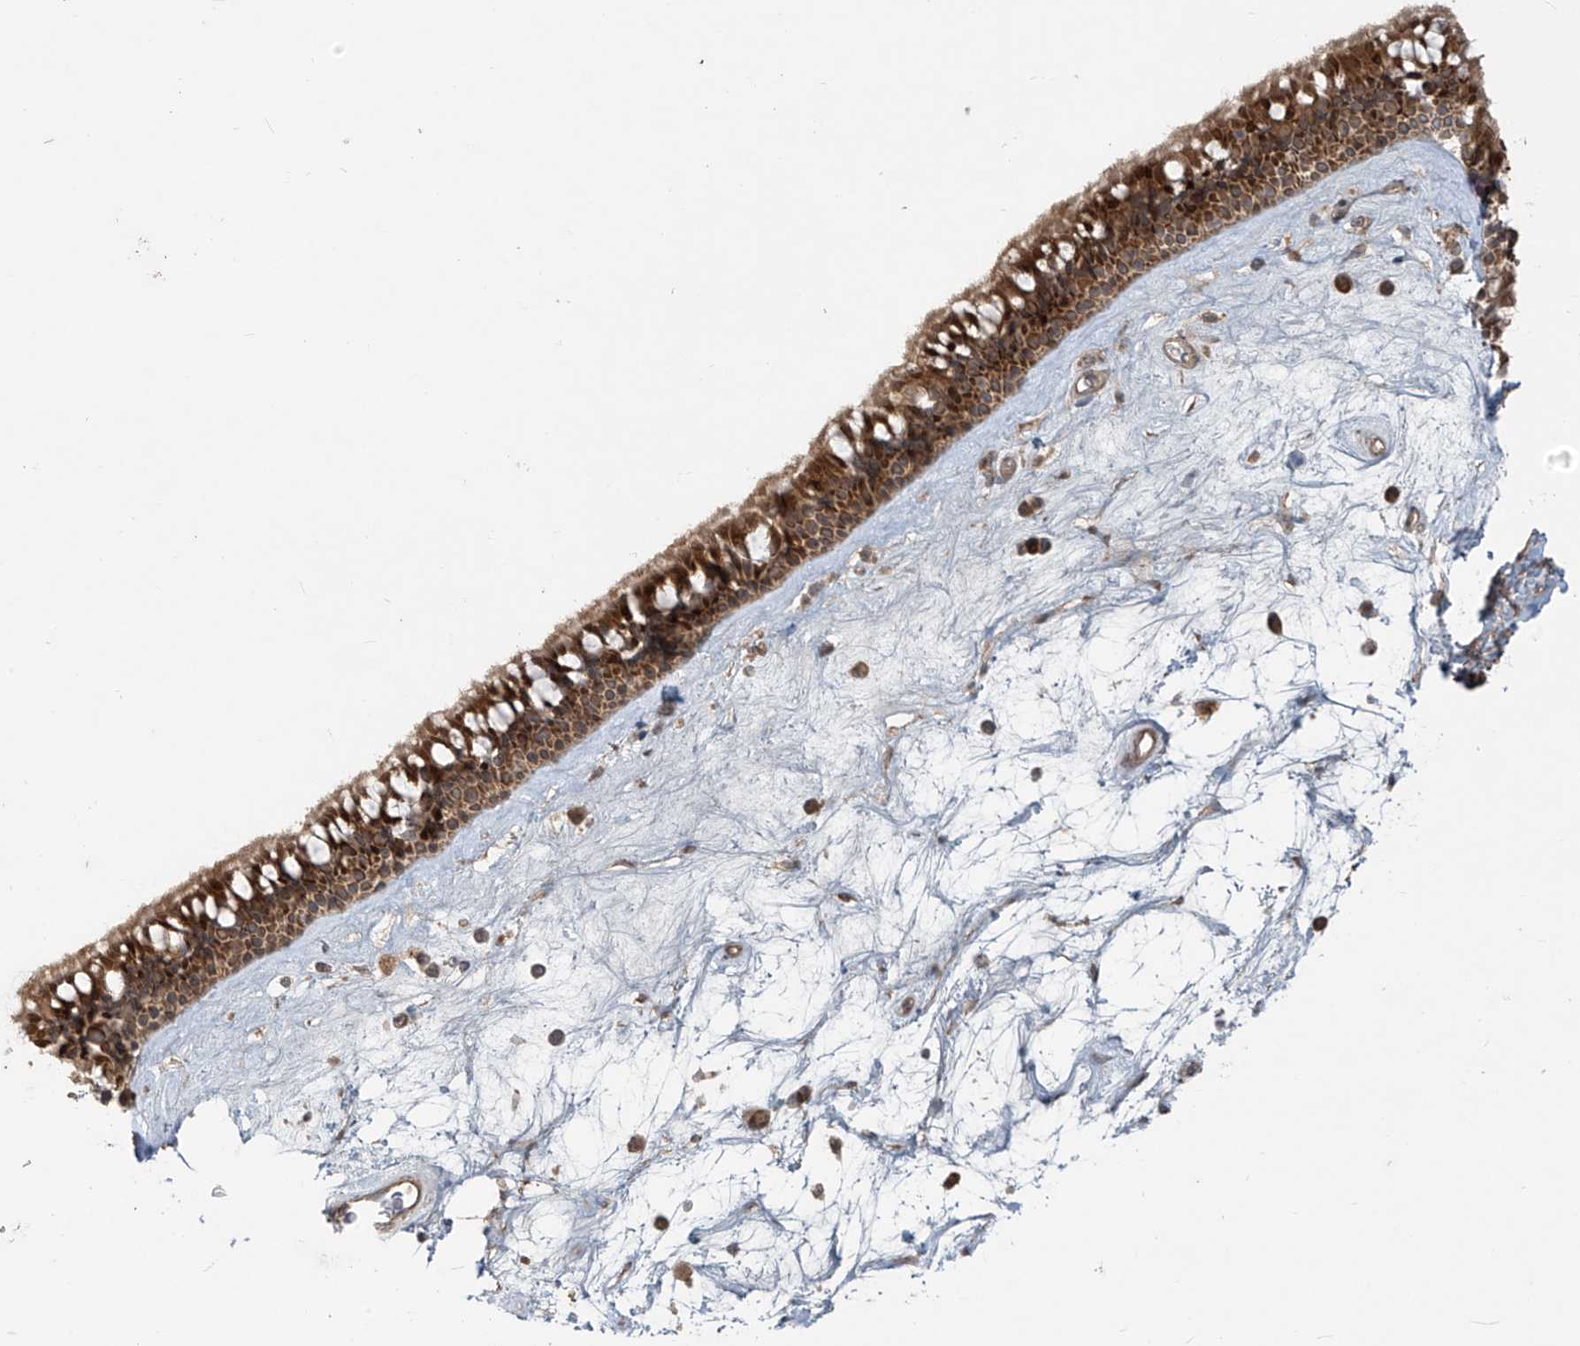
{"staining": {"intensity": "strong", "quantity": ">75%", "location": "cytoplasmic/membranous"}, "tissue": "nasopharynx", "cell_type": "Respiratory epithelial cells", "image_type": "normal", "snomed": [{"axis": "morphology", "description": "Normal tissue, NOS"}, {"axis": "topography", "description": "Nasopharynx"}], "caption": "Immunohistochemical staining of benign human nasopharynx demonstrates strong cytoplasmic/membranous protein staining in about >75% of respiratory epithelial cells. (DAB IHC, brown staining for protein, blue staining for nuclei).", "gene": "KATNIP", "patient": {"sex": "male", "age": 64}}